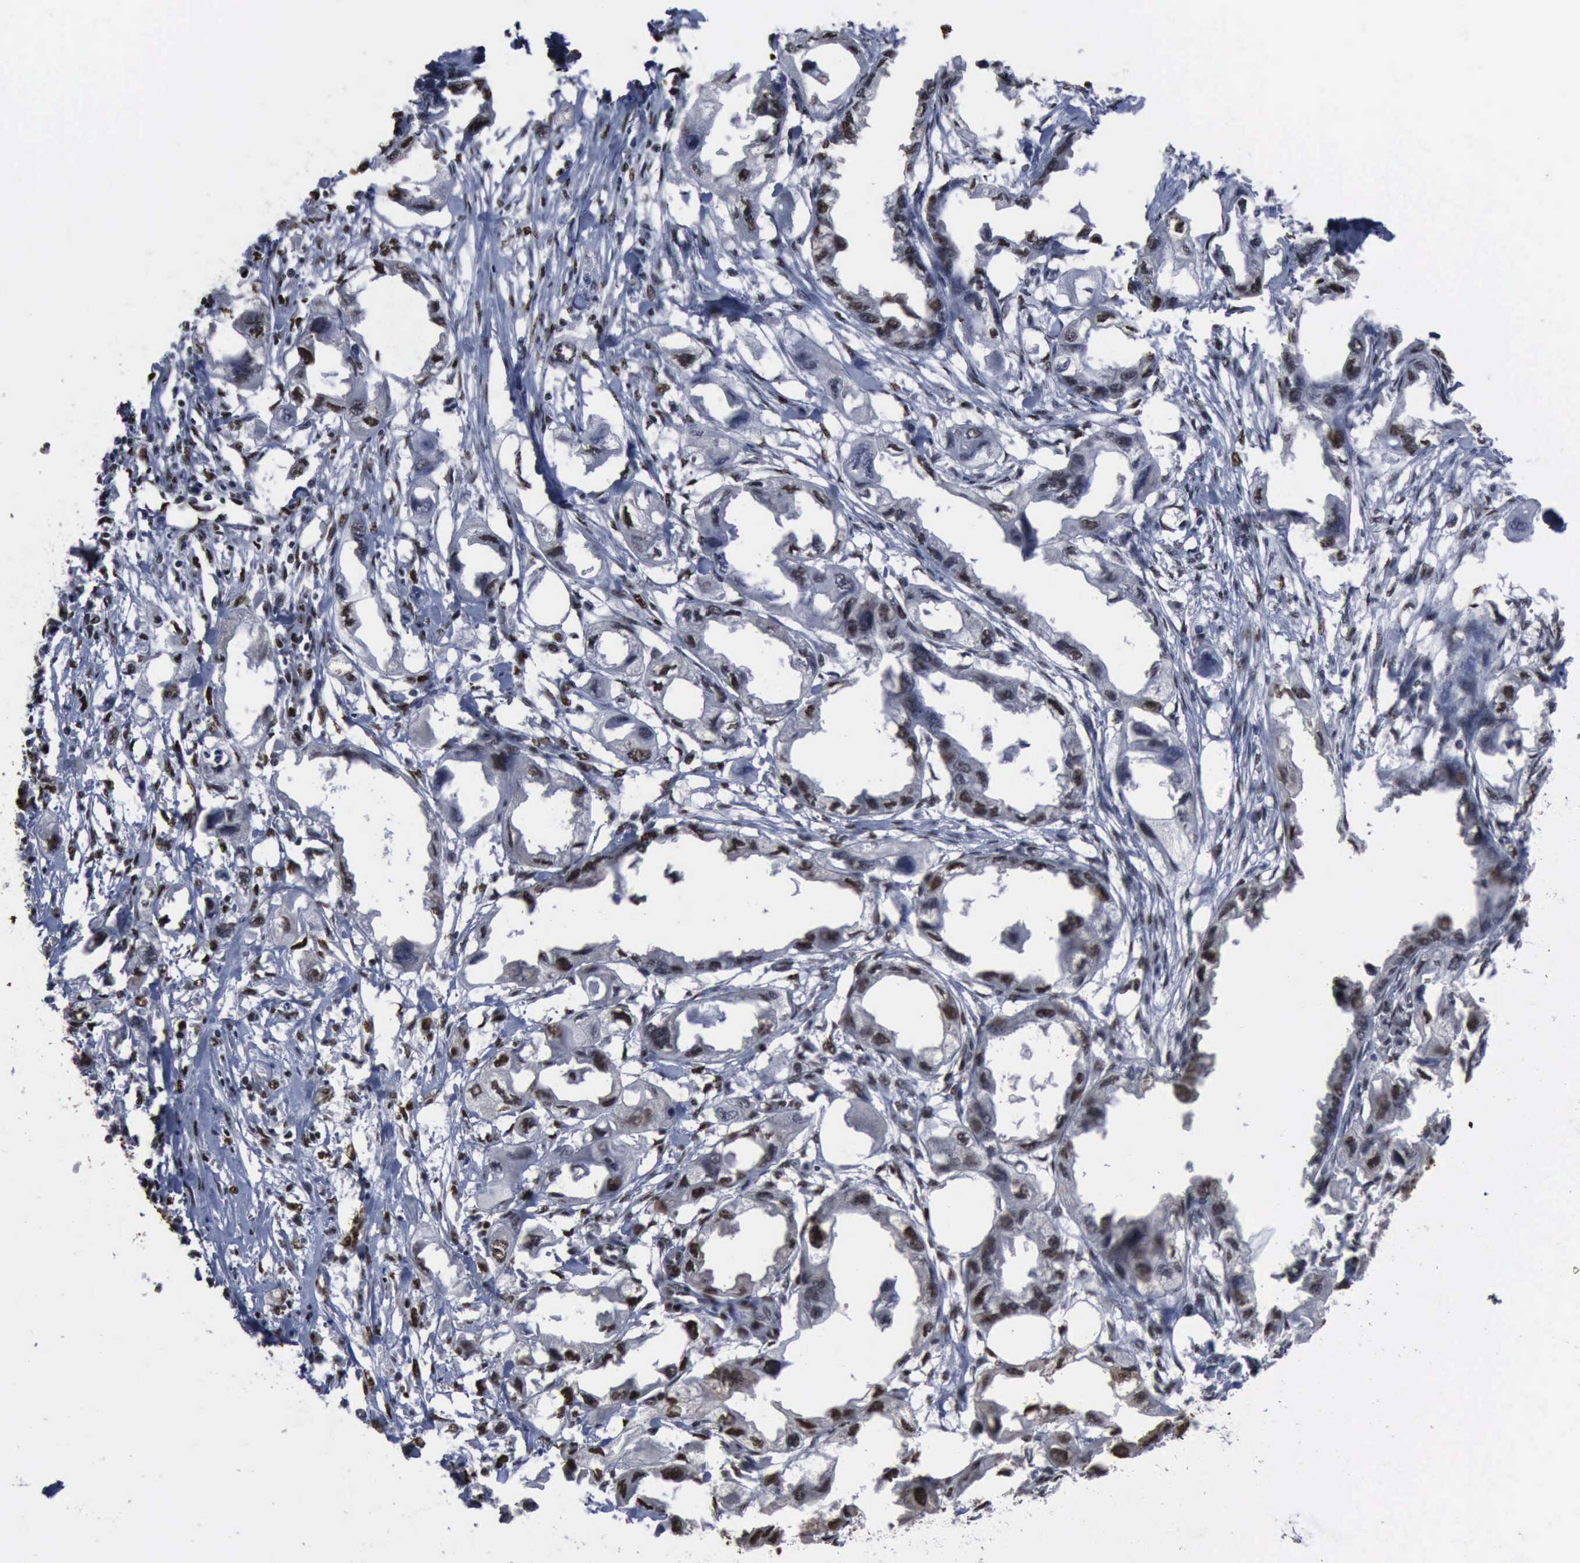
{"staining": {"intensity": "weak", "quantity": "25%-75%", "location": "nuclear"}, "tissue": "endometrial cancer", "cell_type": "Tumor cells", "image_type": "cancer", "snomed": [{"axis": "morphology", "description": "Adenocarcinoma, NOS"}, {"axis": "topography", "description": "Endometrium"}], "caption": "Protein expression analysis of human endometrial cancer reveals weak nuclear staining in about 25%-75% of tumor cells.", "gene": "PCNA", "patient": {"sex": "female", "age": 67}}